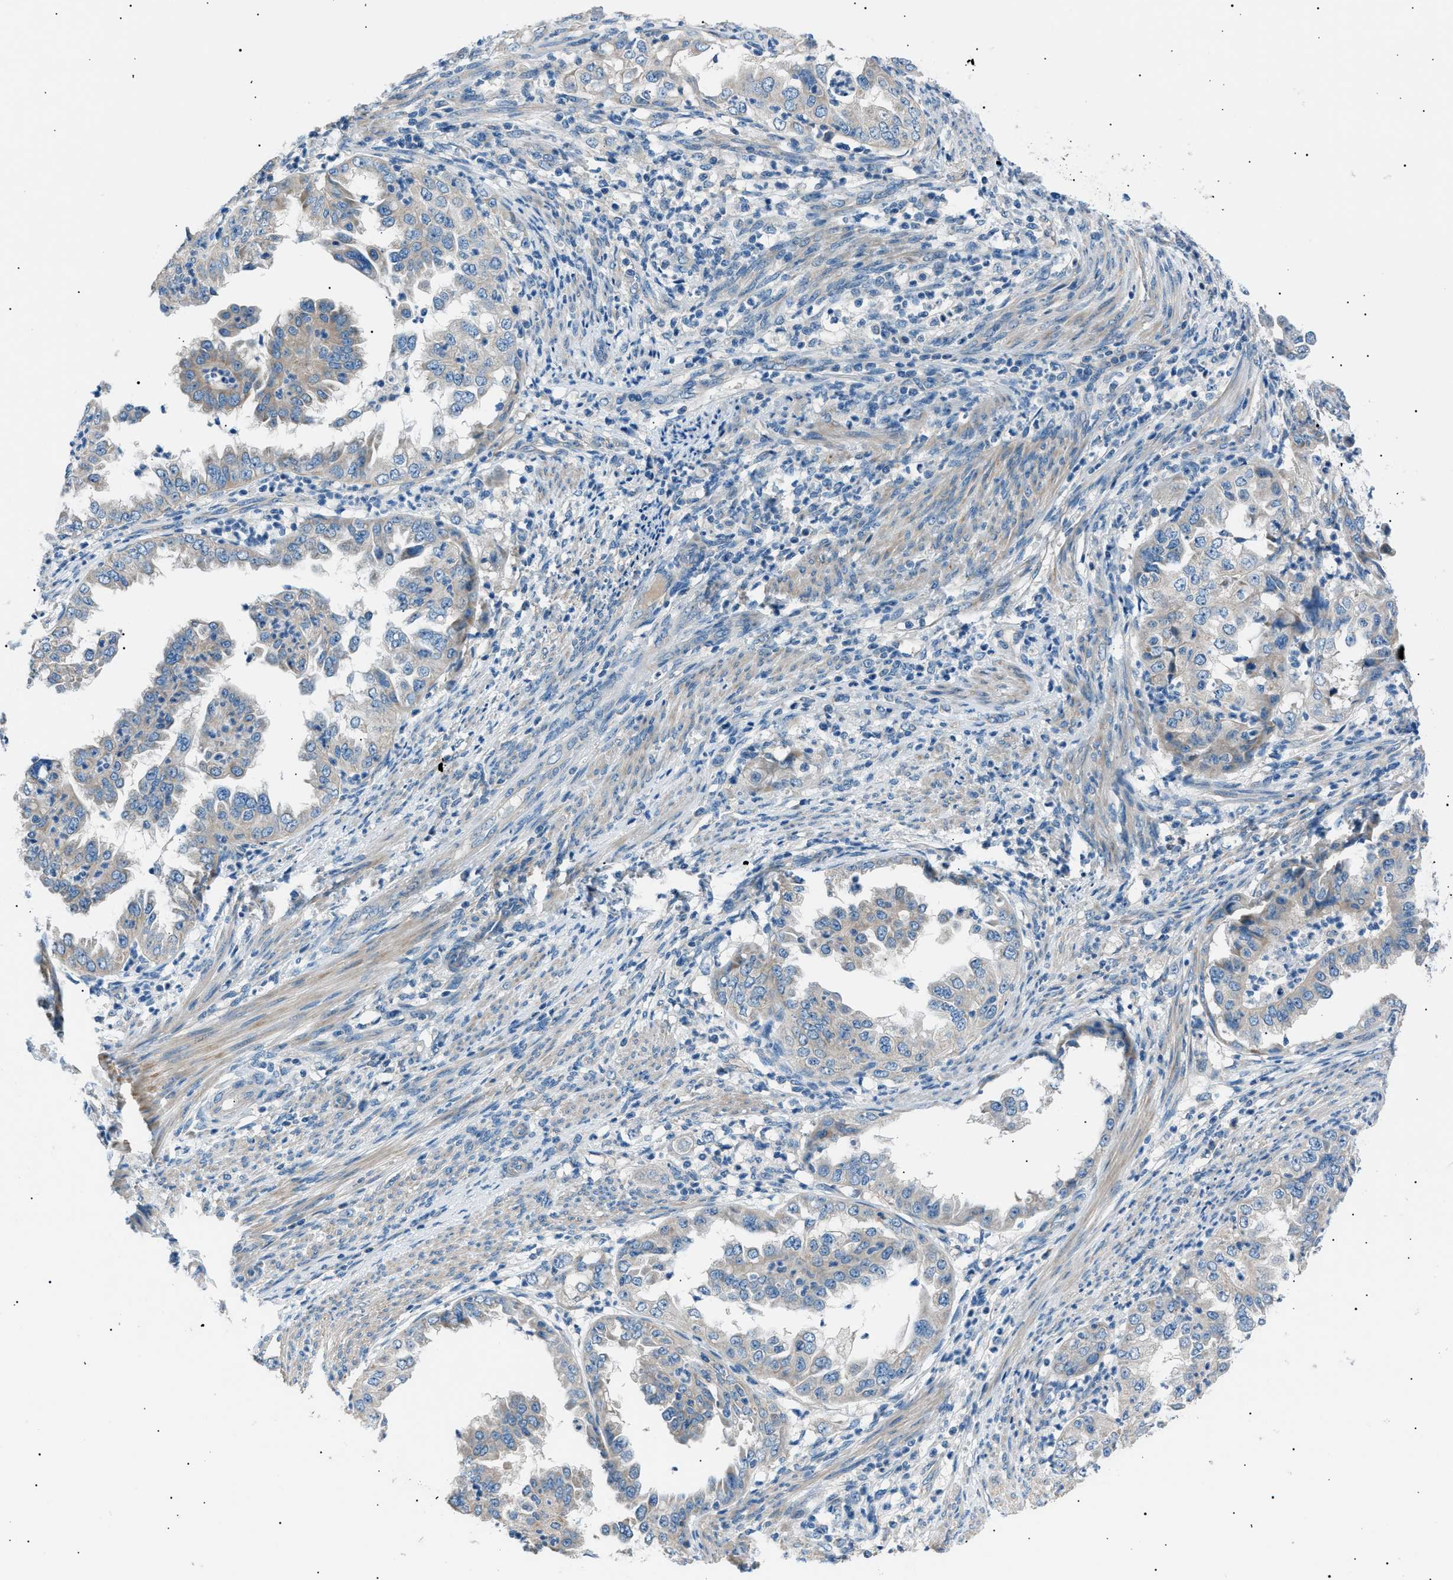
{"staining": {"intensity": "negative", "quantity": "none", "location": "none"}, "tissue": "endometrial cancer", "cell_type": "Tumor cells", "image_type": "cancer", "snomed": [{"axis": "morphology", "description": "Adenocarcinoma, NOS"}, {"axis": "topography", "description": "Endometrium"}], "caption": "DAB immunohistochemical staining of endometrial cancer shows no significant positivity in tumor cells.", "gene": "LRRC37B", "patient": {"sex": "female", "age": 85}}